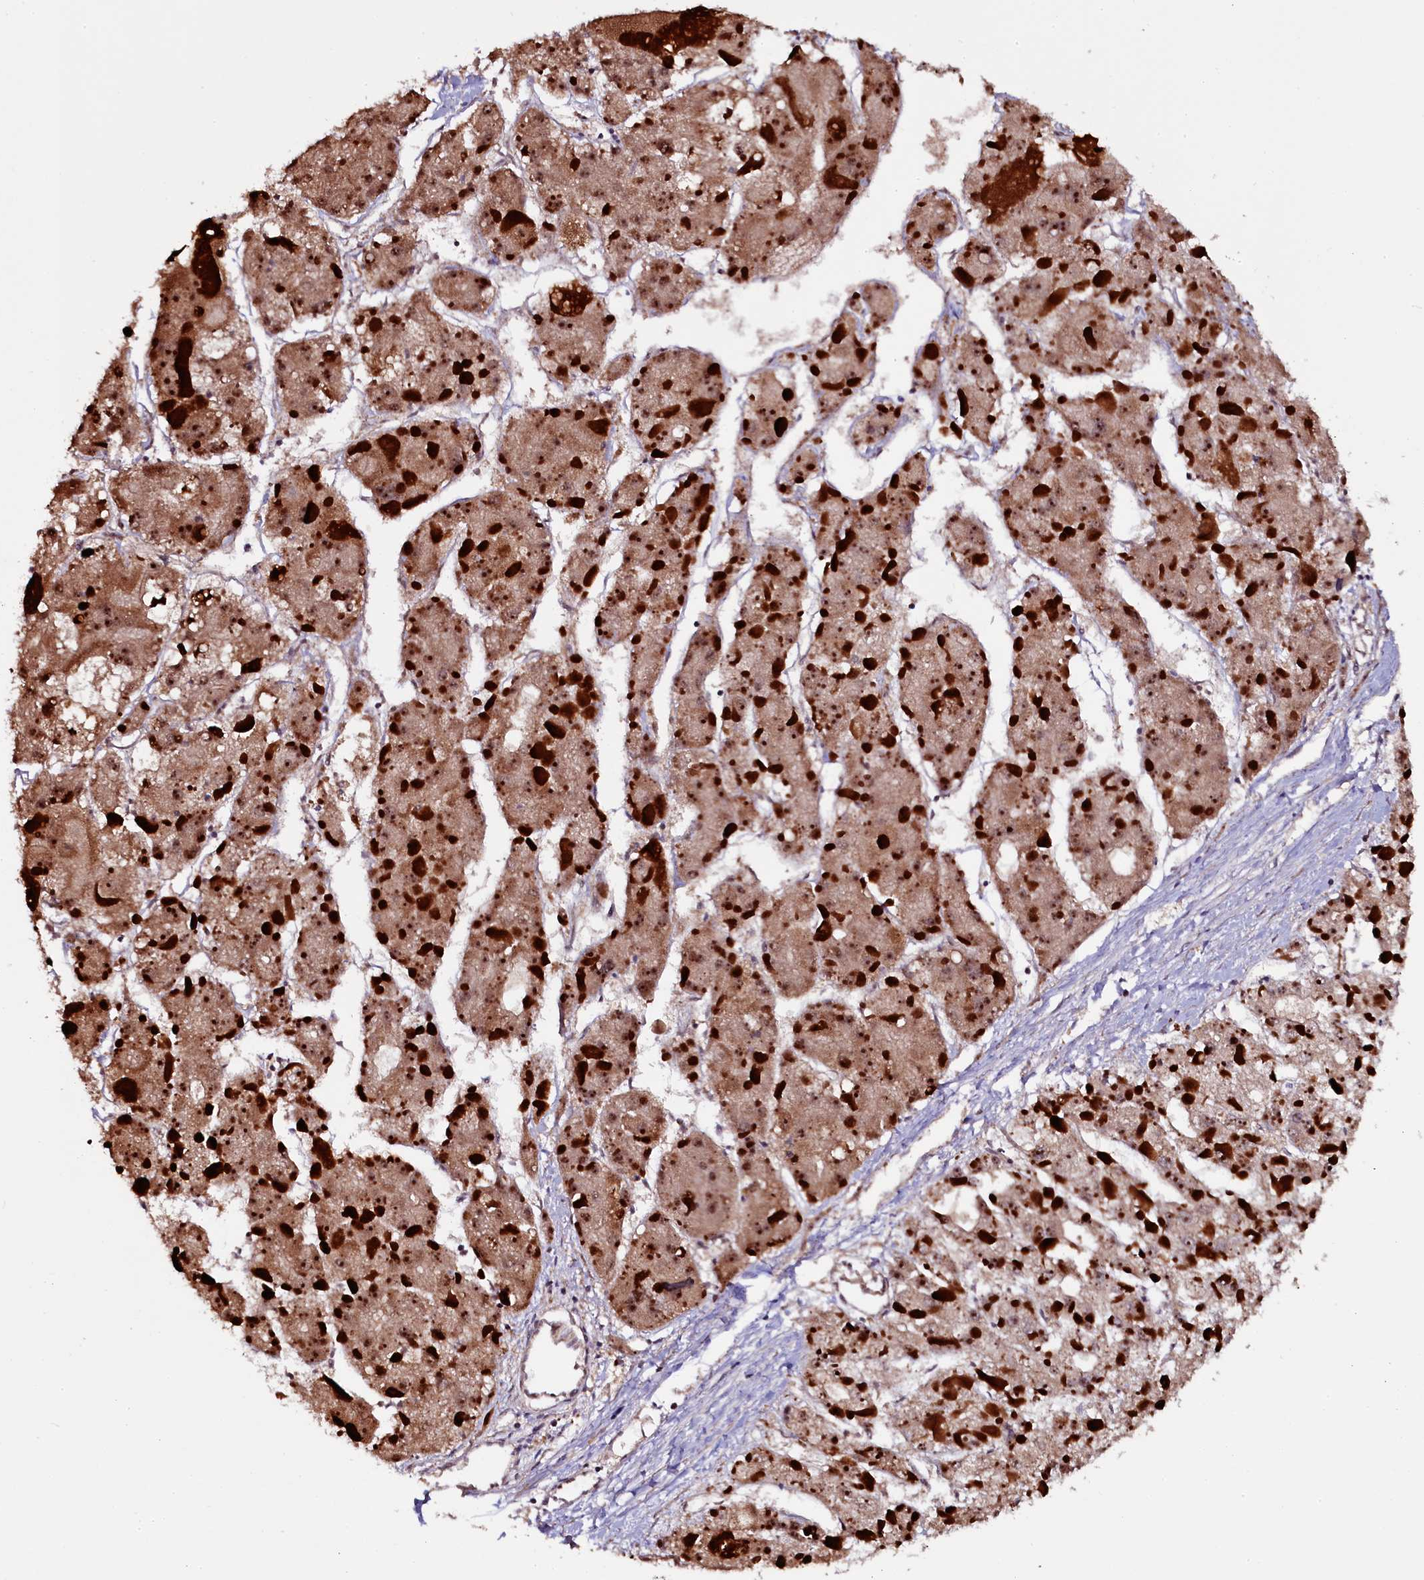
{"staining": {"intensity": "moderate", "quantity": ">75%", "location": "cytoplasmic/membranous"}, "tissue": "liver cancer", "cell_type": "Tumor cells", "image_type": "cancer", "snomed": [{"axis": "morphology", "description": "Carcinoma, Hepatocellular, NOS"}, {"axis": "topography", "description": "Liver"}], "caption": "This image reveals immunohistochemistry staining of human hepatocellular carcinoma (liver), with medium moderate cytoplasmic/membranous positivity in approximately >75% of tumor cells.", "gene": "NAA80", "patient": {"sex": "female", "age": 73}}